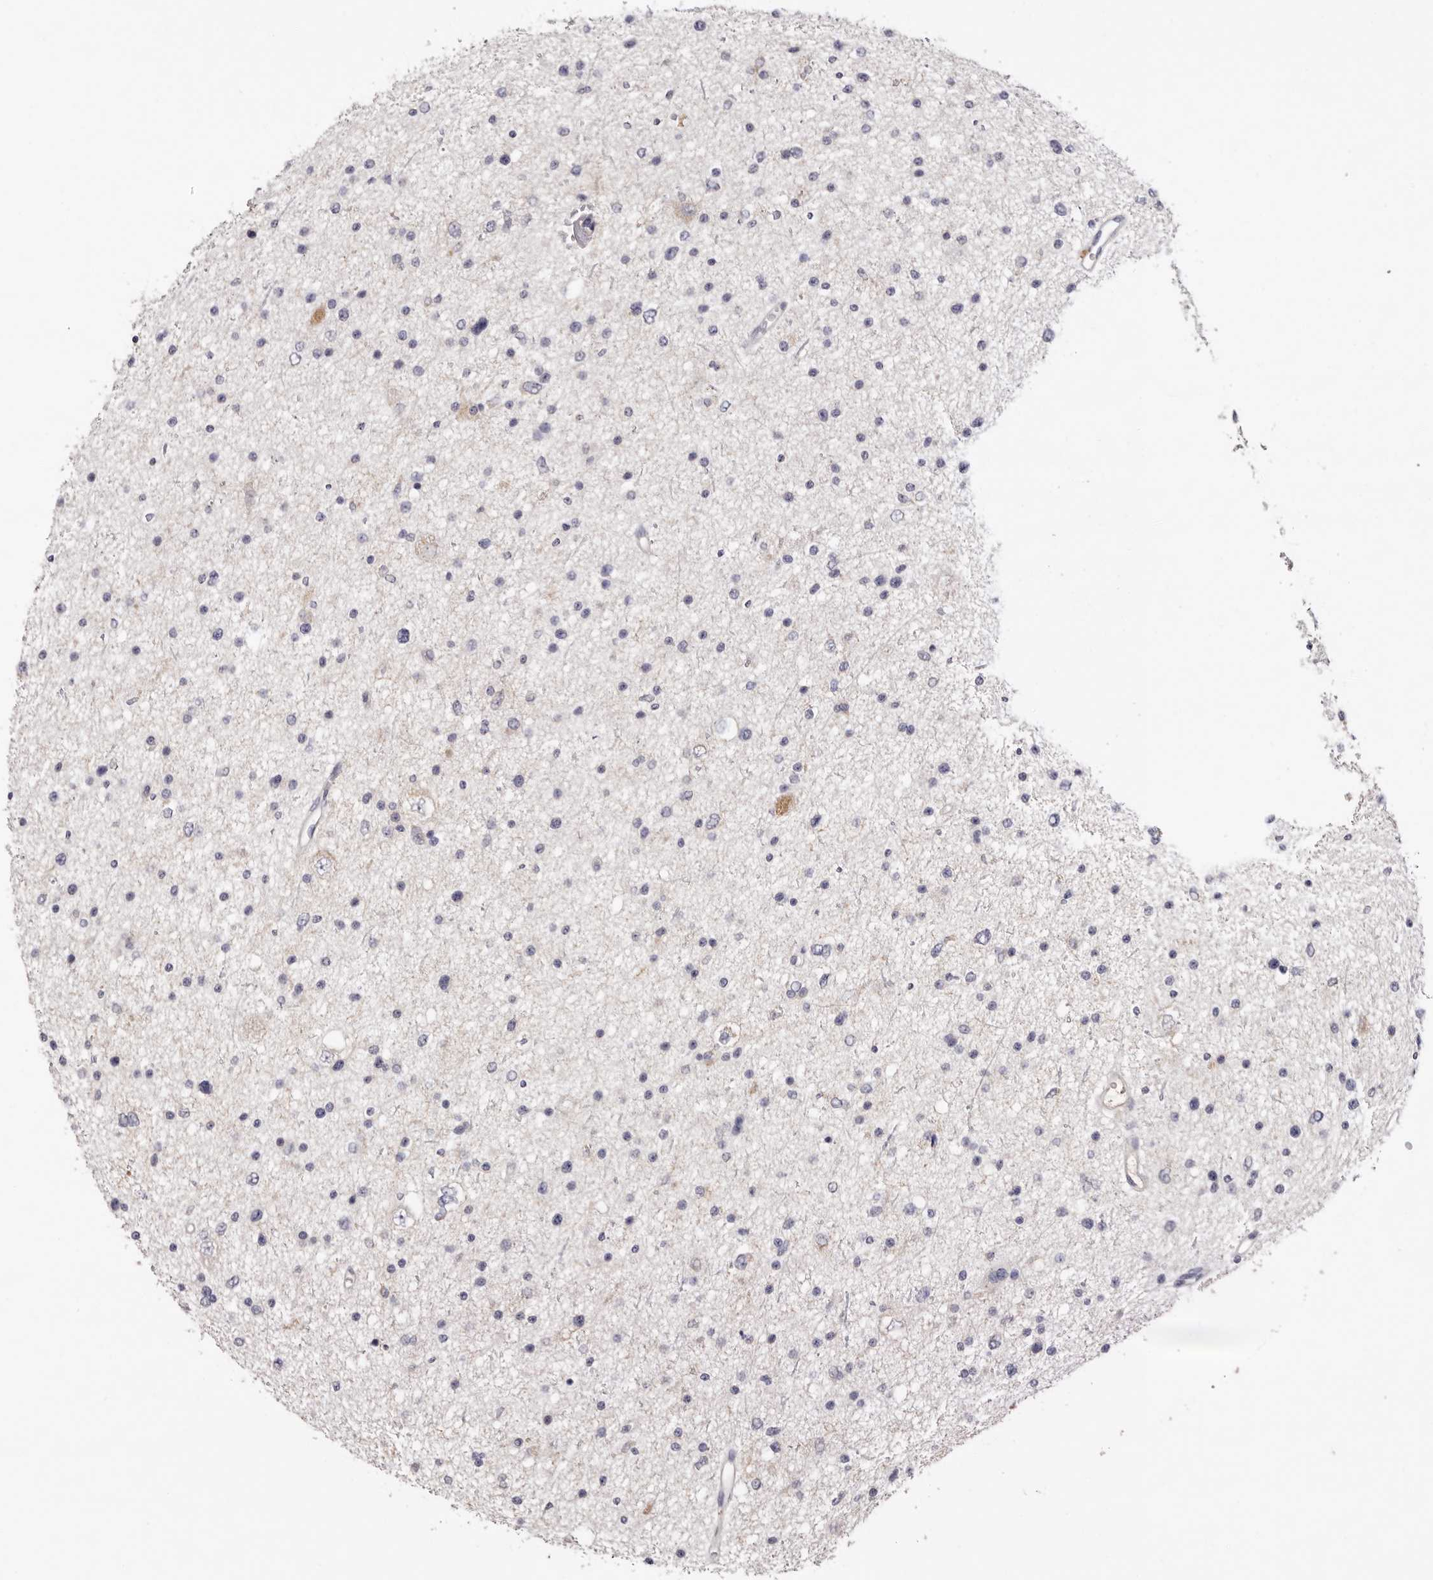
{"staining": {"intensity": "negative", "quantity": "none", "location": "none"}, "tissue": "glioma", "cell_type": "Tumor cells", "image_type": "cancer", "snomed": [{"axis": "morphology", "description": "Glioma, malignant, Low grade"}, {"axis": "topography", "description": "Brain"}], "caption": "Immunohistochemistry of glioma demonstrates no staining in tumor cells.", "gene": "LMLN", "patient": {"sex": "female", "age": 37}}